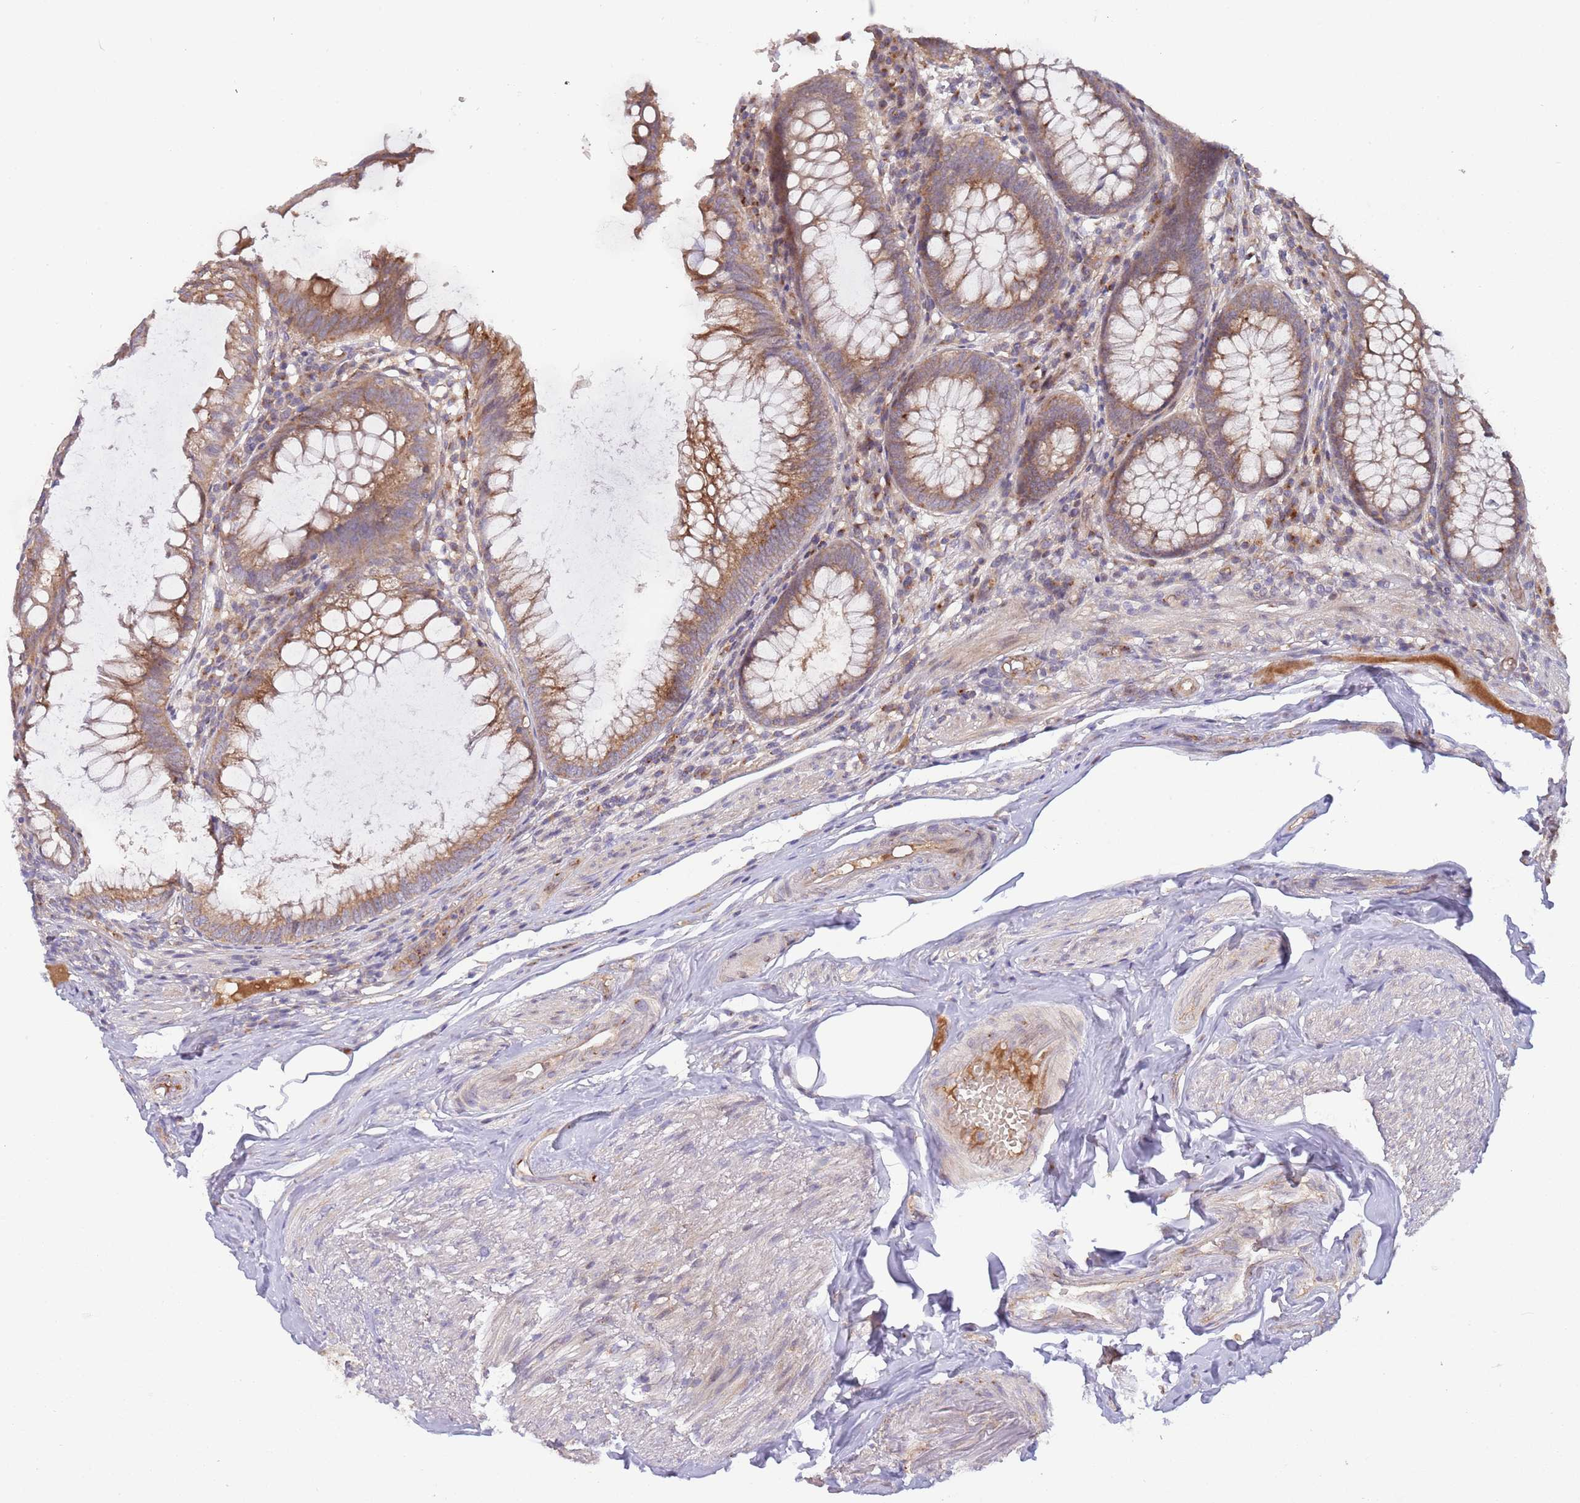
{"staining": {"intensity": "strong", "quantity": "25%-75%", "location": "cytoplasmic/membranous"}, "tissue": "appendix", "cell_type": "Glandular cells", "image_type": "normal", "snomed": [{"axis": "morphology", "description": "Normal tissue, NOS"}, {"axis": "topography", "description": "Appendix"}], "caption": "The histopathology image shows a brown stain indicating the presence of a protein in the cytoplasmic/membranous of glandular cells in appendix.", "gene": "BTBD7", "patient": {"sex": "male", "age": 83}}